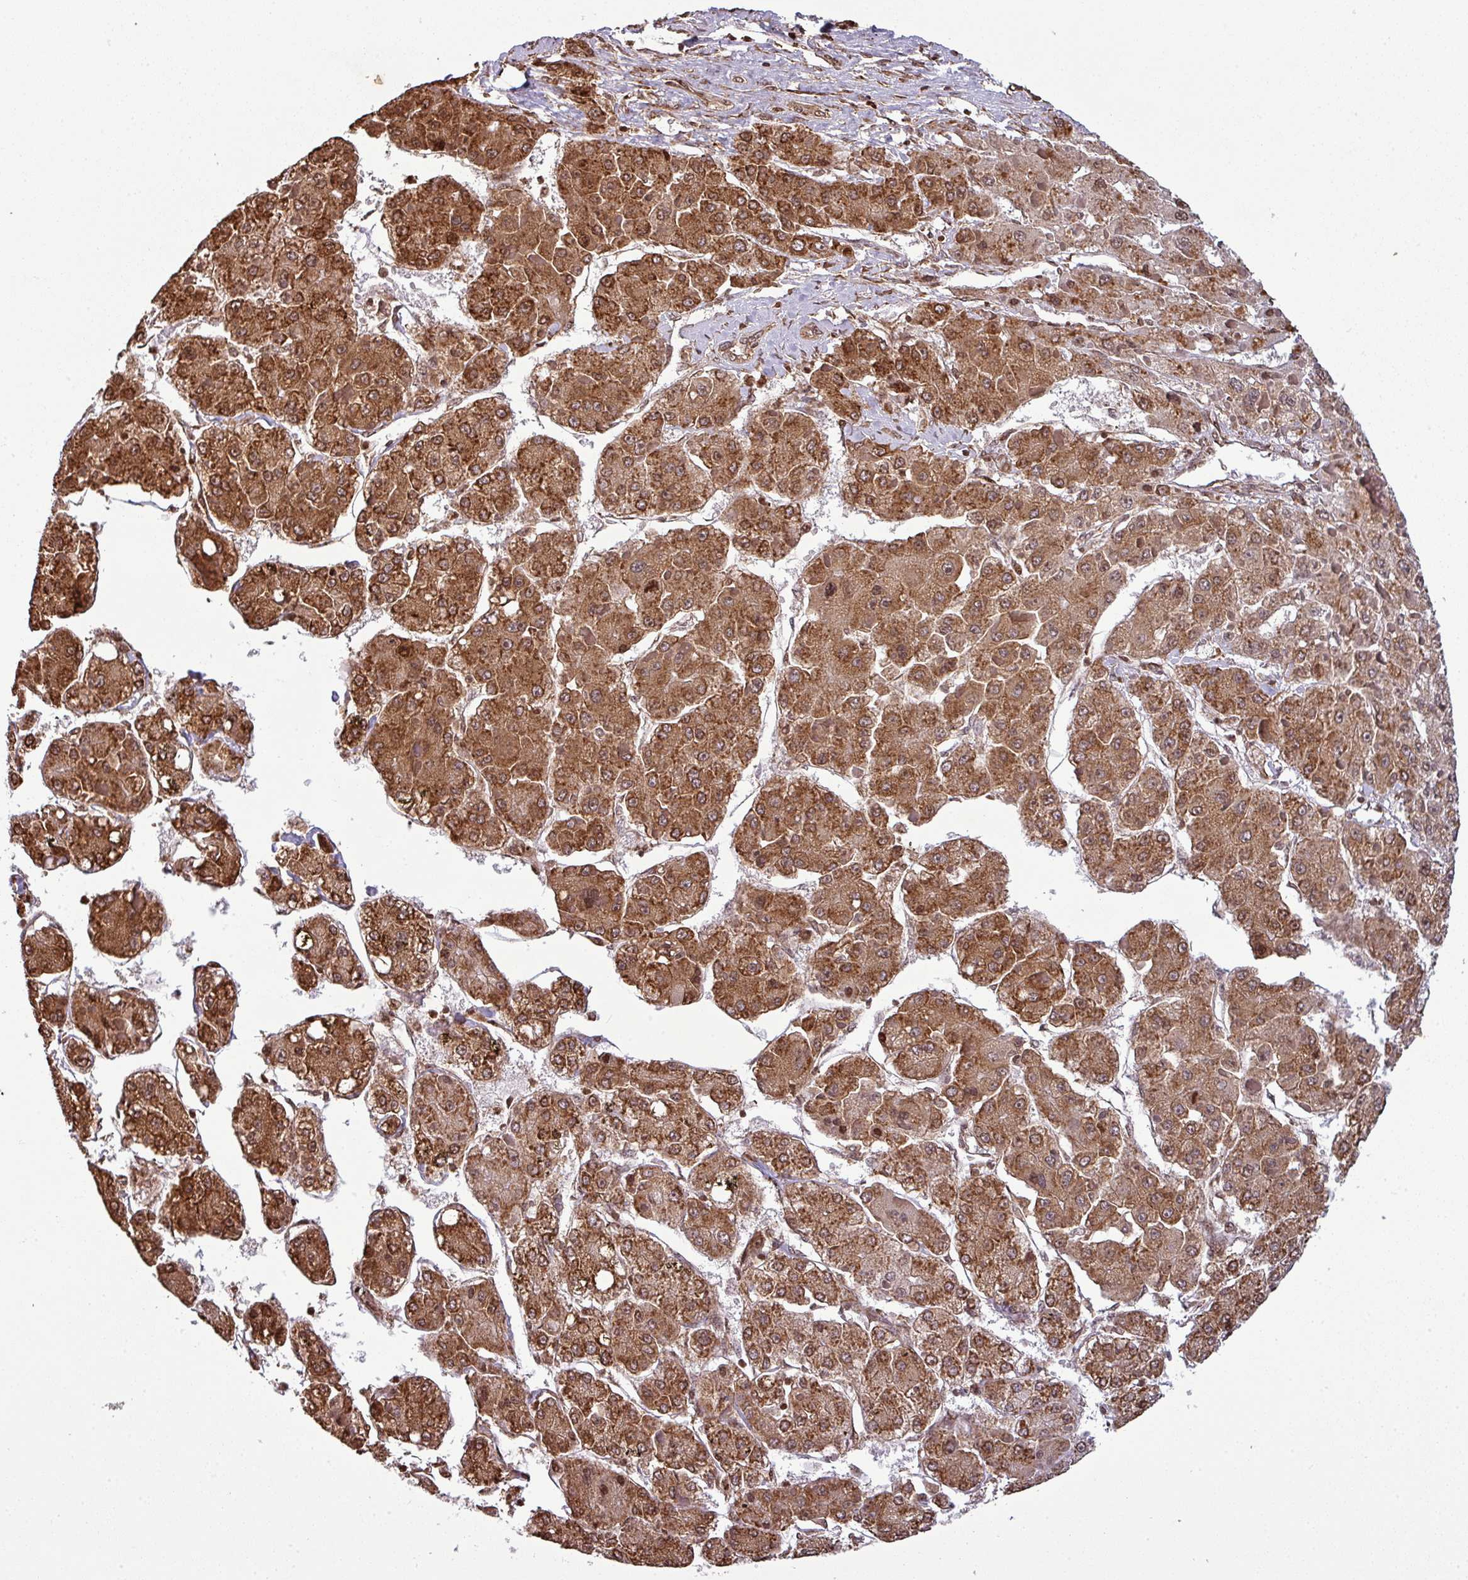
{"staining": {"intensity": "strong", "quantity": ">75%", "location": "cytoplasmic/membranous"}, "tissue": "liver cancer", "cell_type": "Tumor cells", "image_type": "cancer", "snomed": [{"axis": "morphology", "description": "Carcinoma, Hepatocellular, NOS"}, {"axis": "topography", "description": "Liver"}], "caption": "Hepatocellular carcinoma (liver) stained for a protein shows strong cytoplasmic/membranous positivity in tumor cells.", "gene": "LRRC74B", "patient": {"sex": "female", "age": 73}}